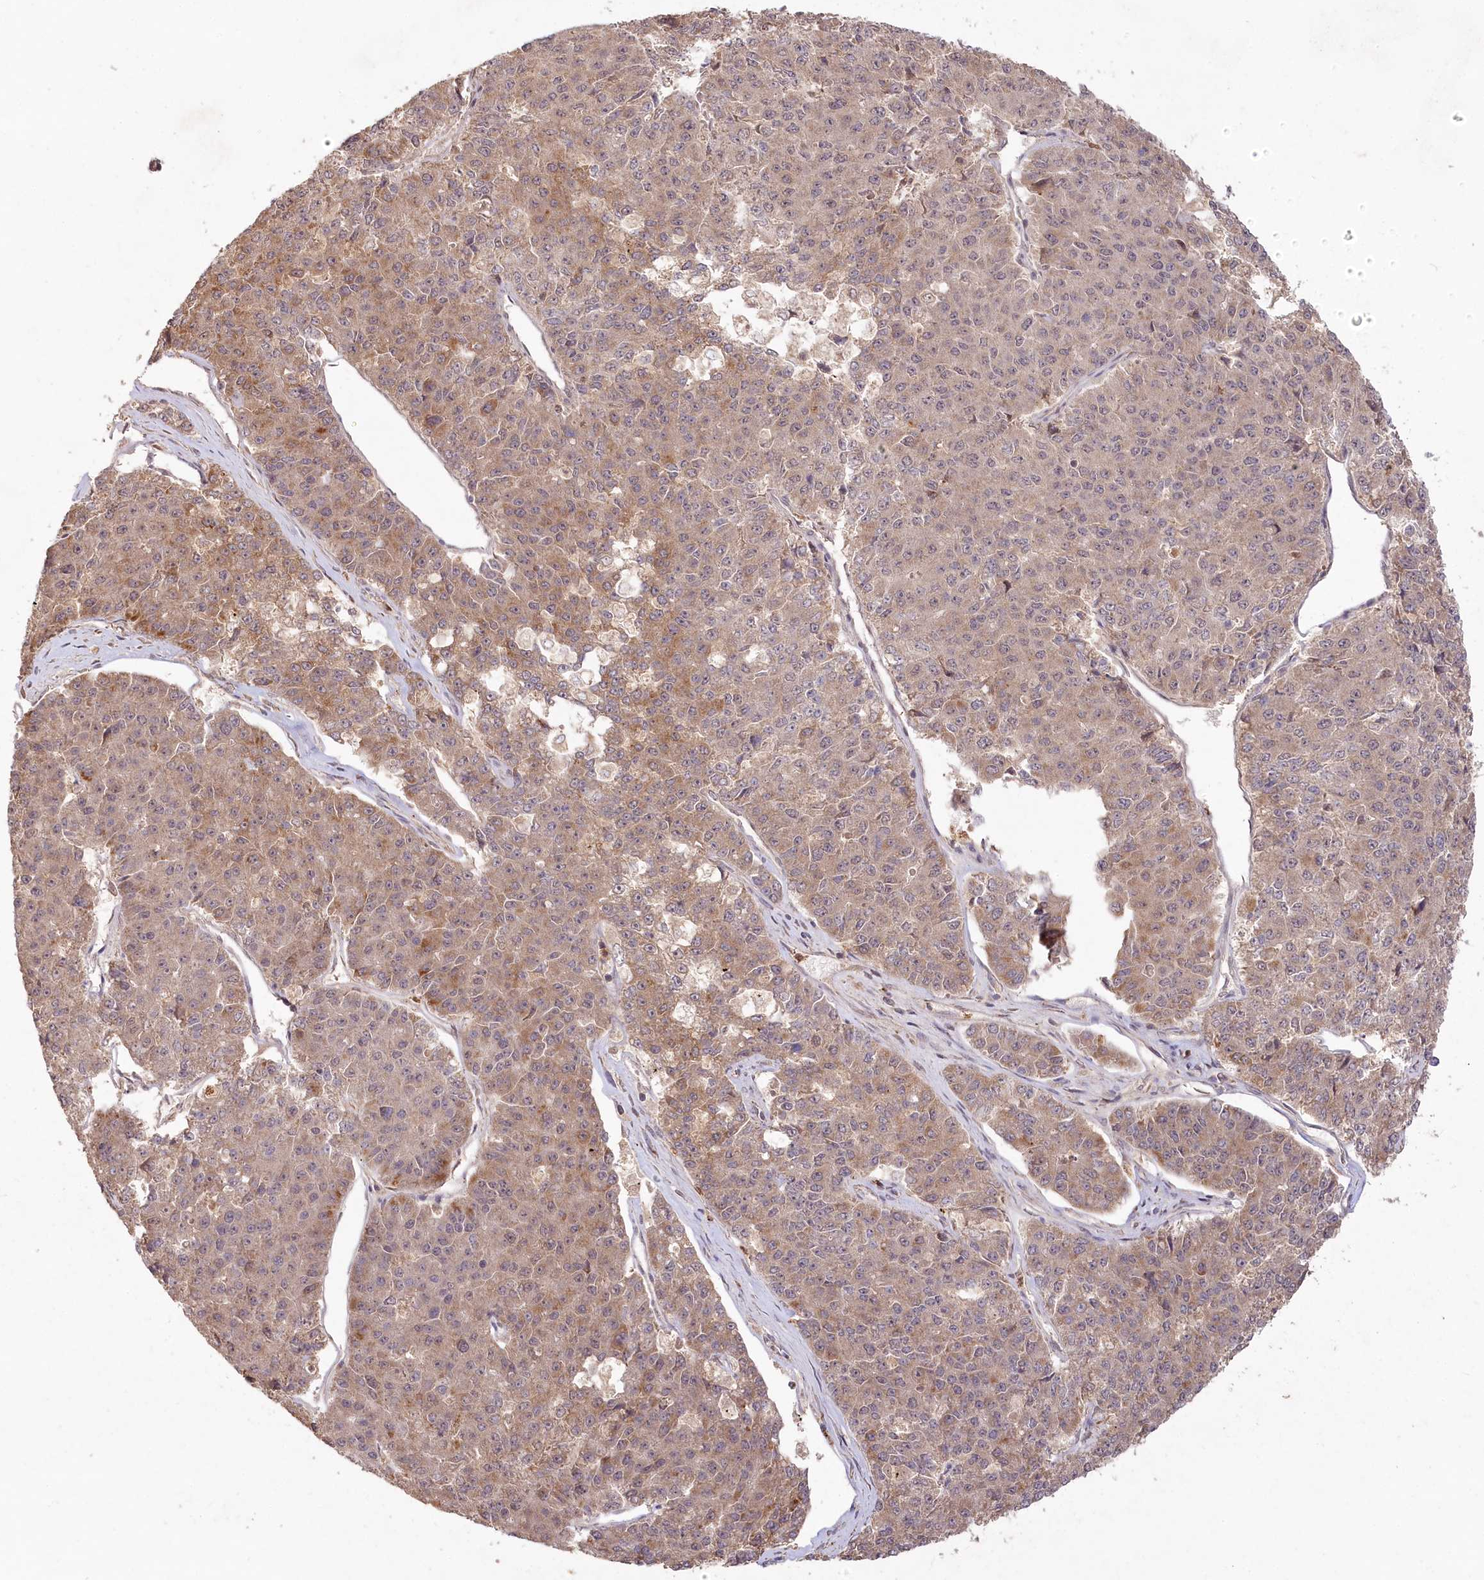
{"staining": {"intensity": "moderate", "quantity": ">75%", "location": "cytoplasmic/membranous"}, "tissue": "pancreatic cancer", "cell_type": "Tumor cells", "image_type": "cancer", "snomed": [{"axis": "morphology", "description": "Adenocarcinoma, NOS"}, {"axis": "topography", "description": "Pancreas"}], "caption": "Brown immunohistochemical staining in pancreatic cancer reveals moderate cytoplasmic/membranous staining in about >75% of tumor cells.", "gene": "IRAK1BP1", "patient": {"sex": "male", "age": 50}}